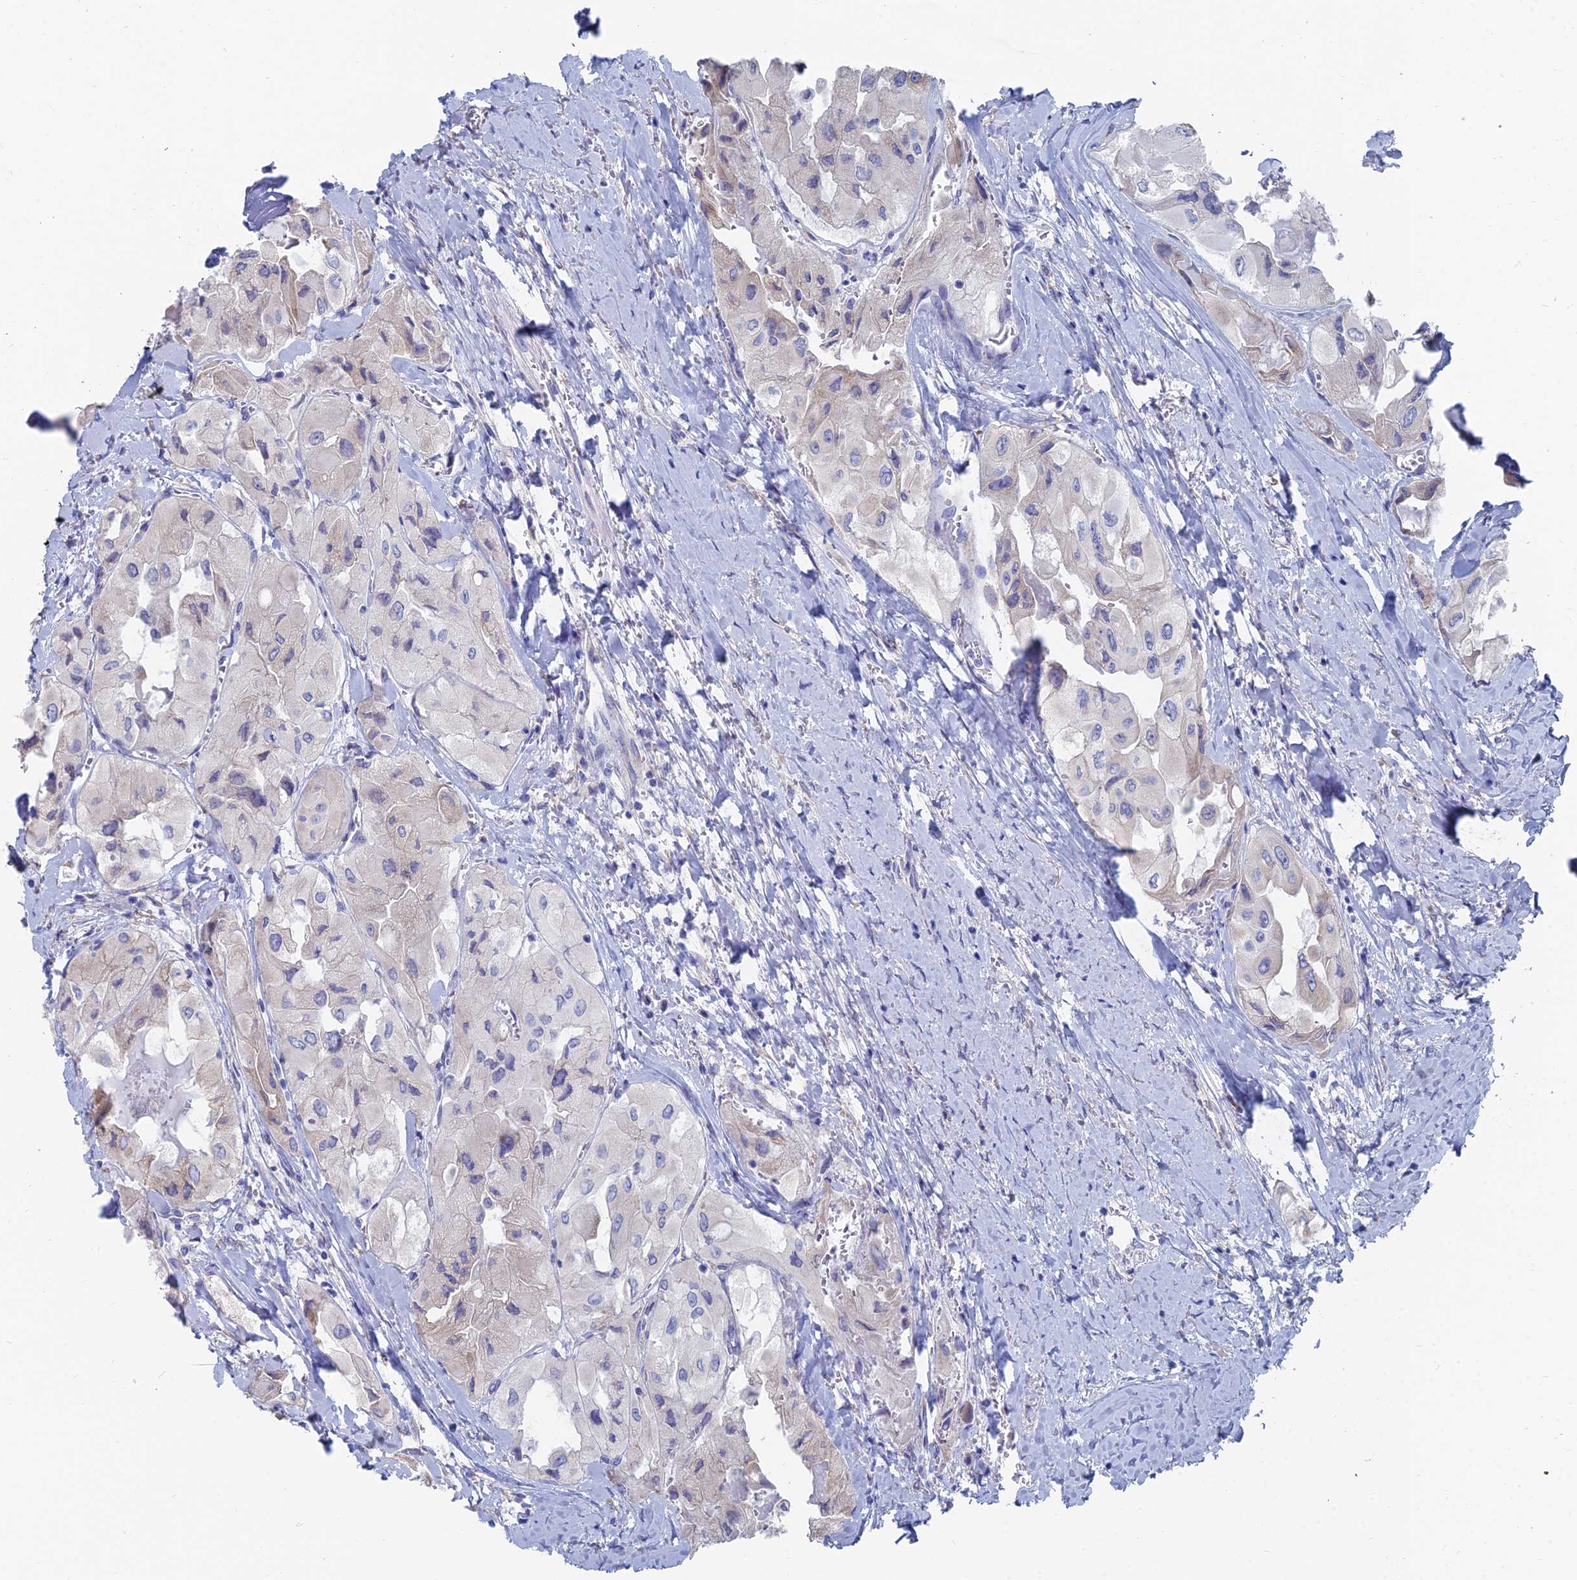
{"staining": {"intensity": "weak", "quantity": "<25%", "location": "cytoplasmic/membranous"}, "tissue": "thyroid cancer", "cell_type": "Tumor cells", "image_type": "cancer", "snomed": [{"axis": "morphology", "description": "Normal tissue, NOS"}, {"axis": "morphology", "description": "Papillary adenocarcinoma, NOS"}, {"axis": "topography", "description": "Thyroid gland"}], "caption": "This photomicrograph is of thyroid cancer (papillary adenocarcinoma) stained with immunohistochemistry to label a protein in brown with the nuclei are counter-stained blue. There is no staining in tumor cells. Nuclei are stained in blue.", "gene": "TNNT3", "patient": {"sex": "female", "age": 59}}